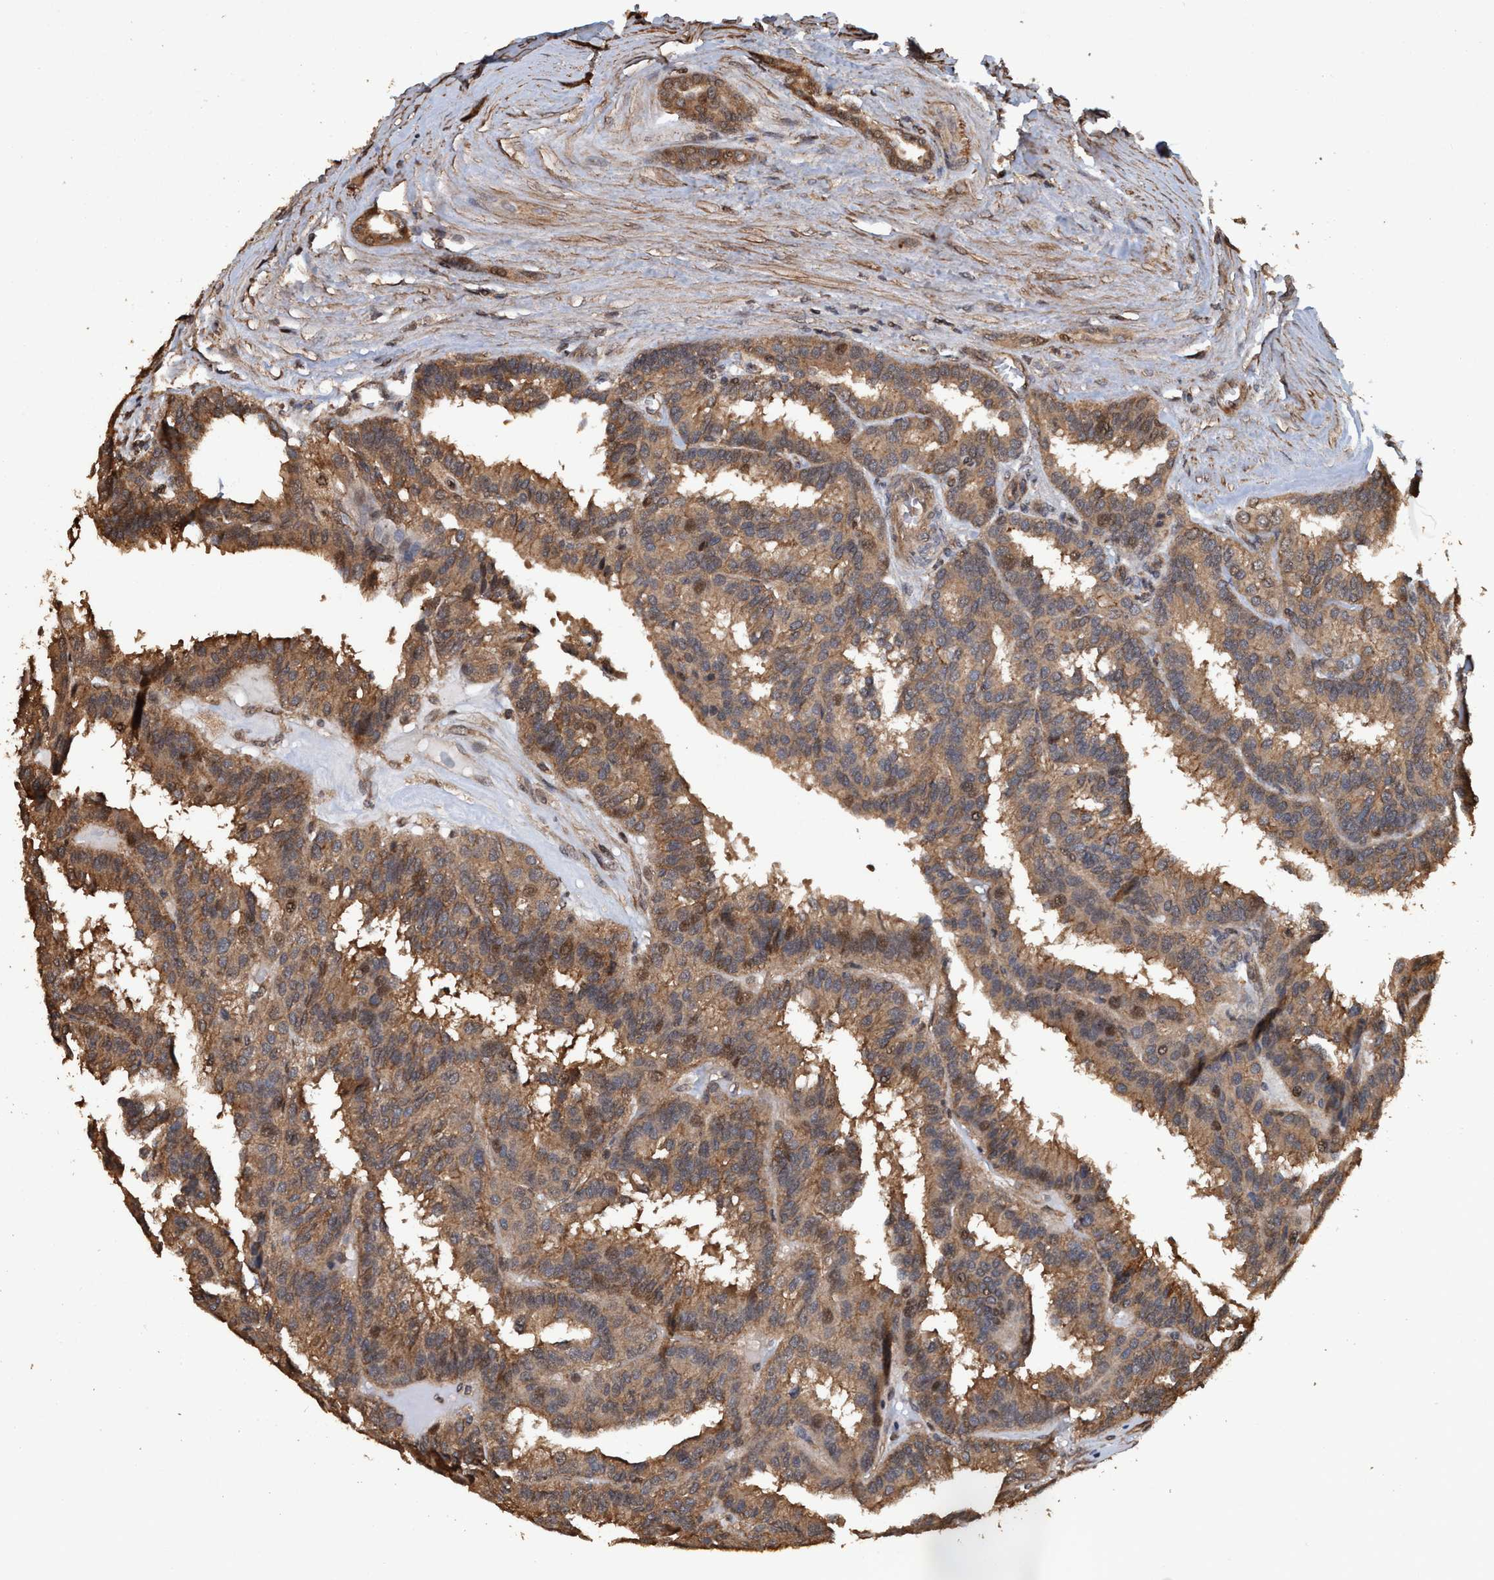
{"staining": {"intensity": "moderate", "quantity": ">75%", "location": "cytoplasmic/membranous,nuclear"}, "tissue": "renal cancer", "cell_type": "Tumor cells", "image_type": "cancer", "snomed": [{"axis": "morphology", "description": "Adenocarcinoma, NOS"}, {"axis": "topography", "description": "Kidney"}], "caption": "Immunohistochemistry histopathology image of human renal adenocarcinoma stained for a protein (brown), which displays medium levels of moderate cytoplasmic/membranous and nuclear staining in about >75% of tumor cells.", "gene": "TRPC7", "patient": {"sex": "male", "age": 46}}